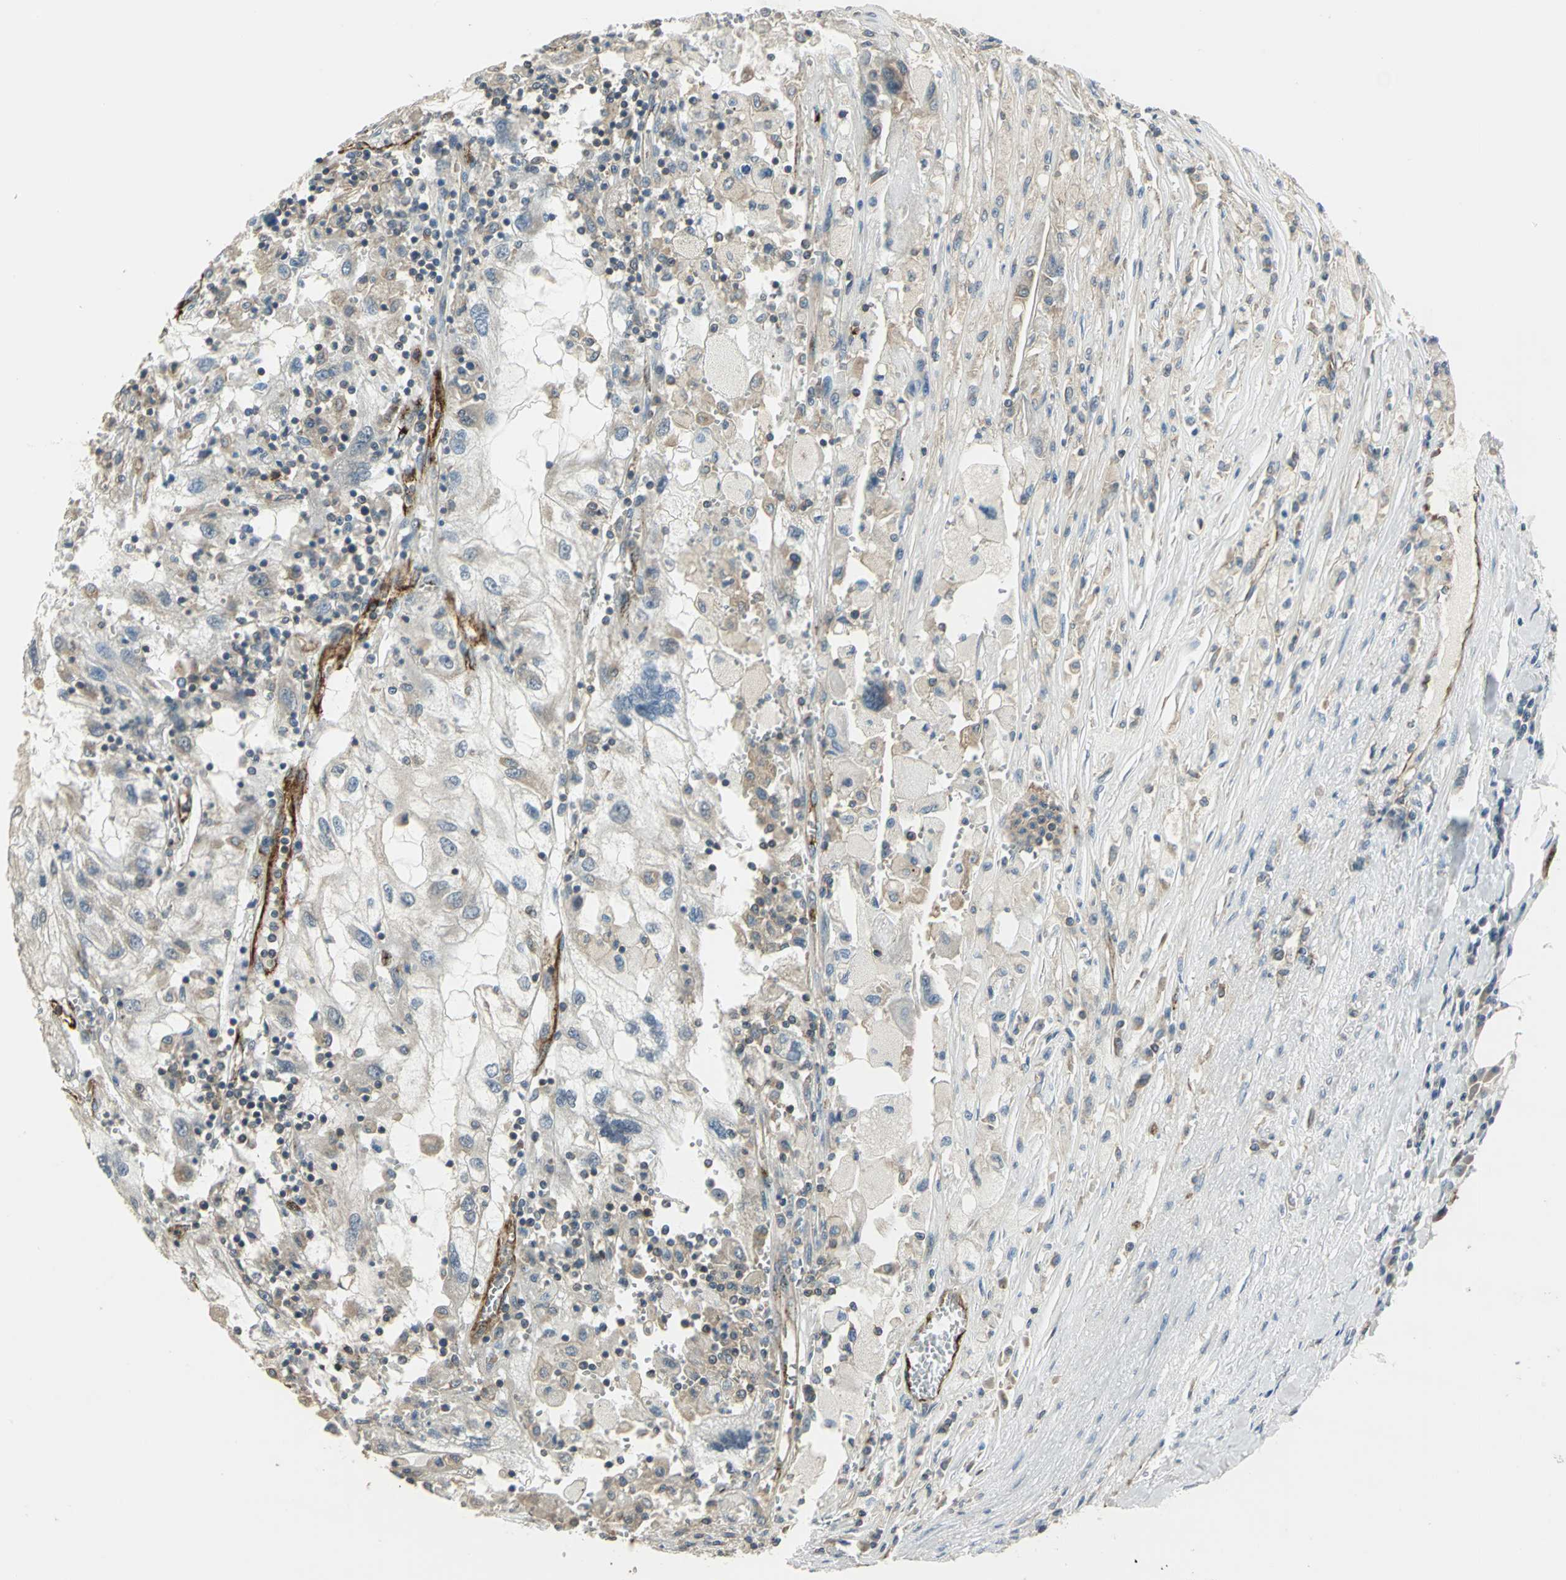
{"staining": {"intensity": "weak", "quantity": "25%-75%", "location": "cytoplasmic/membranous"}, "tissue": "renal cancer", "cell_type": "Tumor cells", "image_type": "cancer", "snomed": [{"axis": "morphology", "description": "Normal tissue, NOS"}, {"axis": "morphology", "description": "Adenocarcinoma, NOS"}, {"axis": "topography", "description": "Kidney"}], "caption": "Immunohistochemistry micrograph of neoplastic tissue: renal adenocarcinoma stained using immunohistochemistry displays low levels of weak protein expression localized specifically in the cytoplasmic/membranous of tumor cells, appearing as a cytoplasmic/membranous brown color.", "gene": "RAPGEF1", "patient": {"sex": "male", "age": 71}}